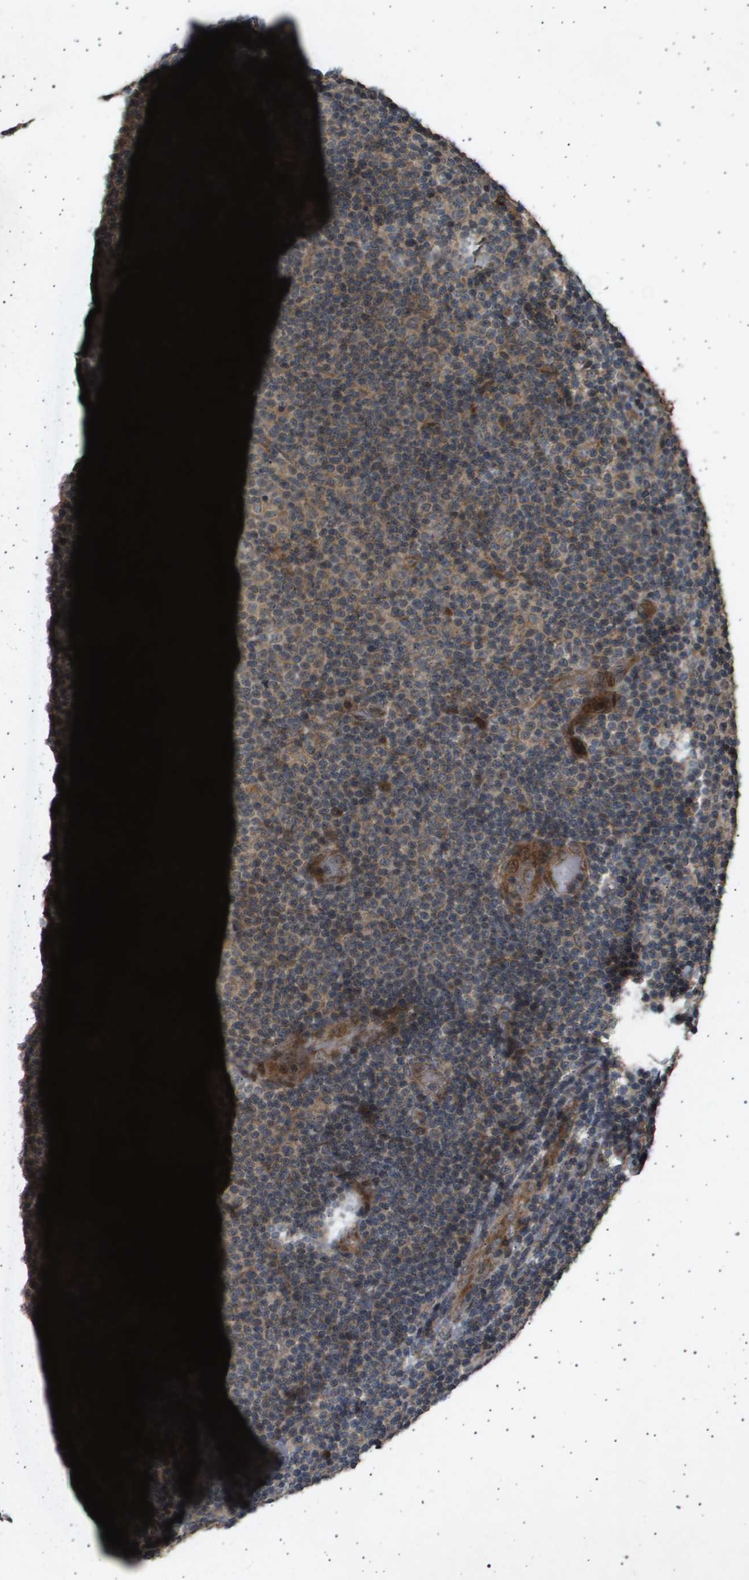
{"staining": {"intensity": "weak", "quantity": ">75%", "location": "cytoplasmic/membranous"}, "tissue": "lymphoma", "cell_type": "Tumor cells", "image_type": "cancer", "snomed": [{"axis": "morphology", "description": "Malignant lymphoma, non-Hodgkin's type, Low grade"}, {"axis": "topography", "description": "Lymph node"}], "caption": "Weak cytoplasmic/membranous staining is identified in about >75% of tumor cells in low-grade malignant lymphoma, non-Hodgkin's type.", "gene": "TNRC6A", "patient": {"sex": "male", "age": 83}}